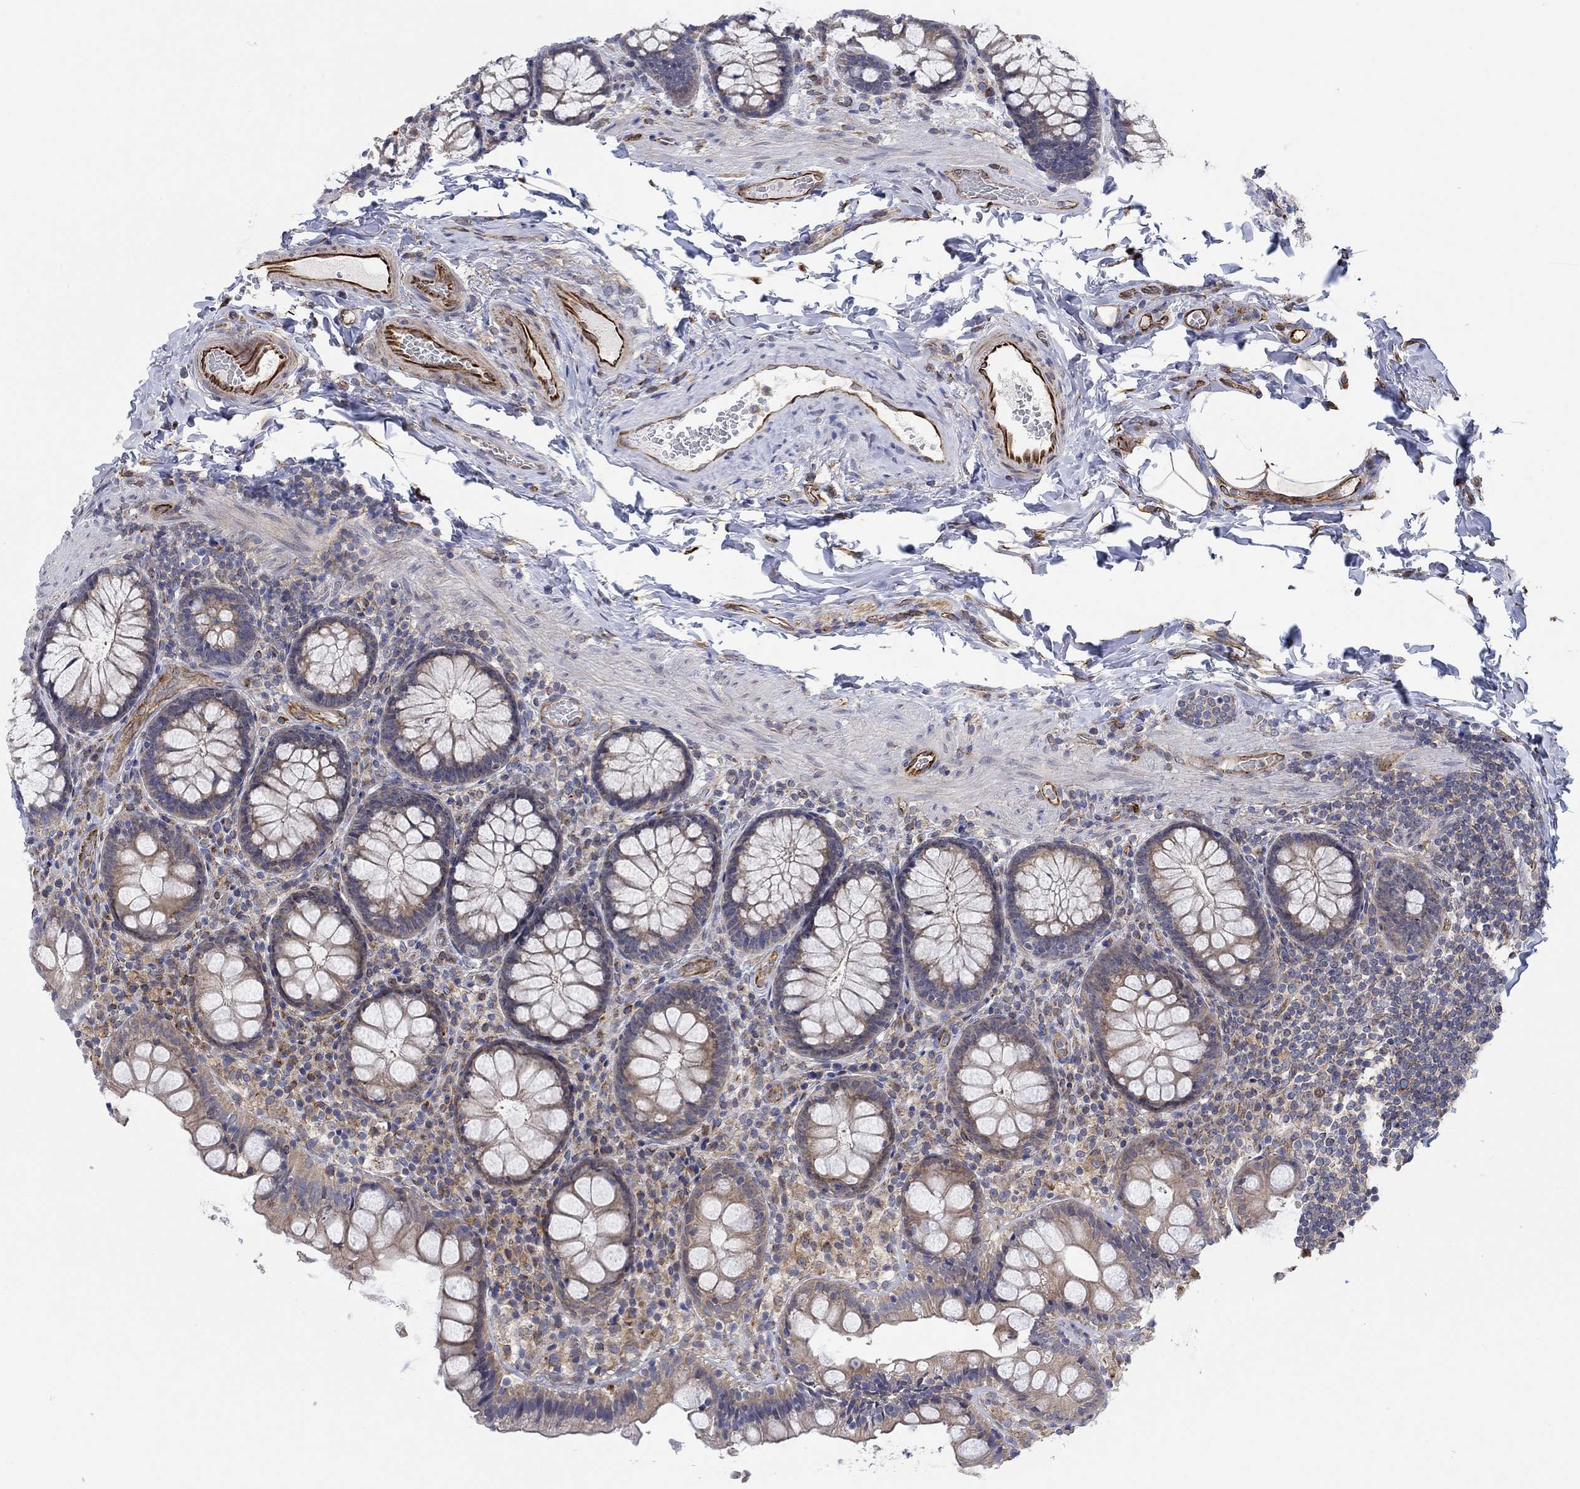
{"staining": {"intensity": "strong", "quantity": ">75%", "location": "cytoplasmic/membranous"}, "tissue": "colon", "cell_type": "Endothelial cells", "image_type": "normal", "snomed": [{"axis": "morphology", "description": "Normal tissue, NOS"}, {"axis": "topography", "description": "Colon"}], "caption": "Protein expression analysis of normal colon demonstrates strong cytoplasmic/membranous expression in about >75% of endothelial cells. (Stains: DAB (3,3'-diaminobenzidine) in brown, nuclei in blue, Microscopy: brightfield microscopy at high magnification).", "gene": "CAMK1D", "patient": {"sex": "female", "age": 86}}